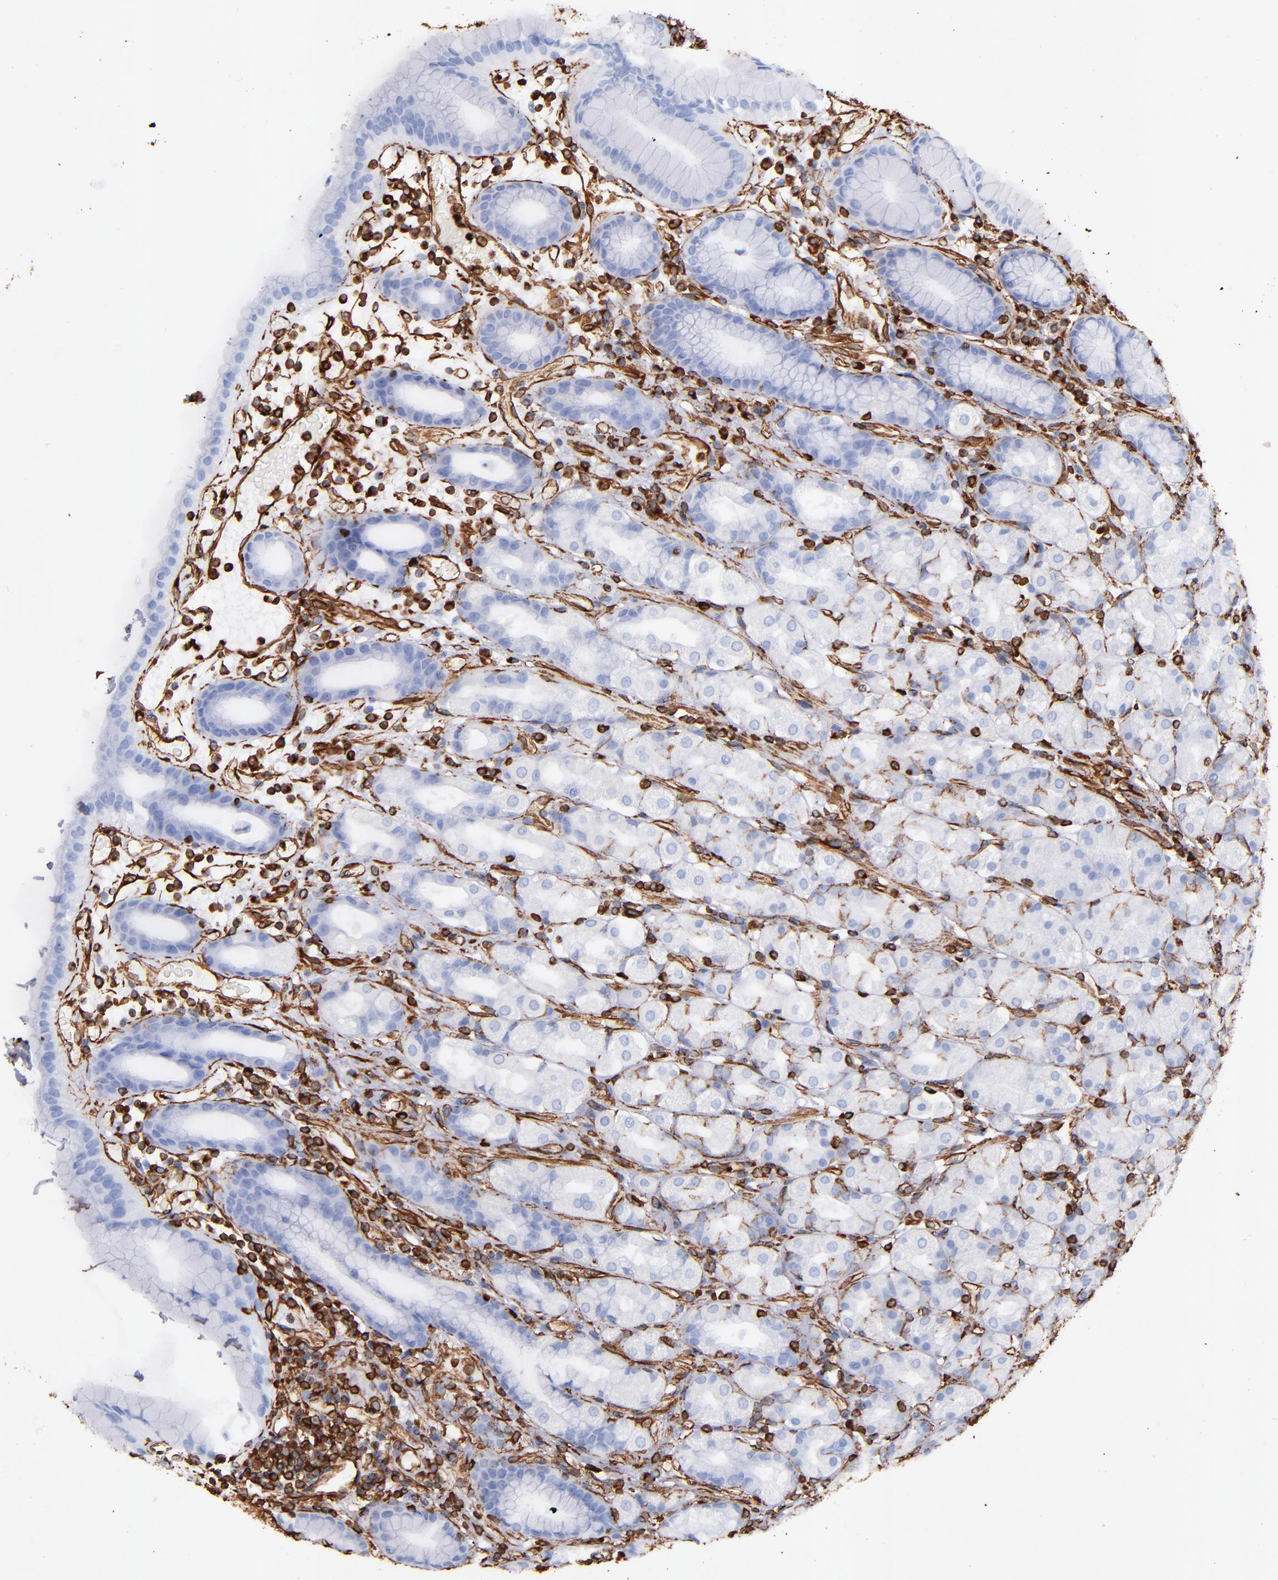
{"staining": {"intensity": "negative", "quantity": "none", "location": "none"}, "tissue": "stomach", "cell_type": "Glandular cells", "image_type": "normal", "snomed": [{"axis": "morphology", "description": "Normal tissue, NOS"}, {"axis": "topography", "description": "Stomach, upper"}], "caption": "Immunohistochemistry of unremarkable human stomach demonstrates no expression in glandular cells.", "gene": "VIM", "patient": {"sex": "male", "age": 68}}